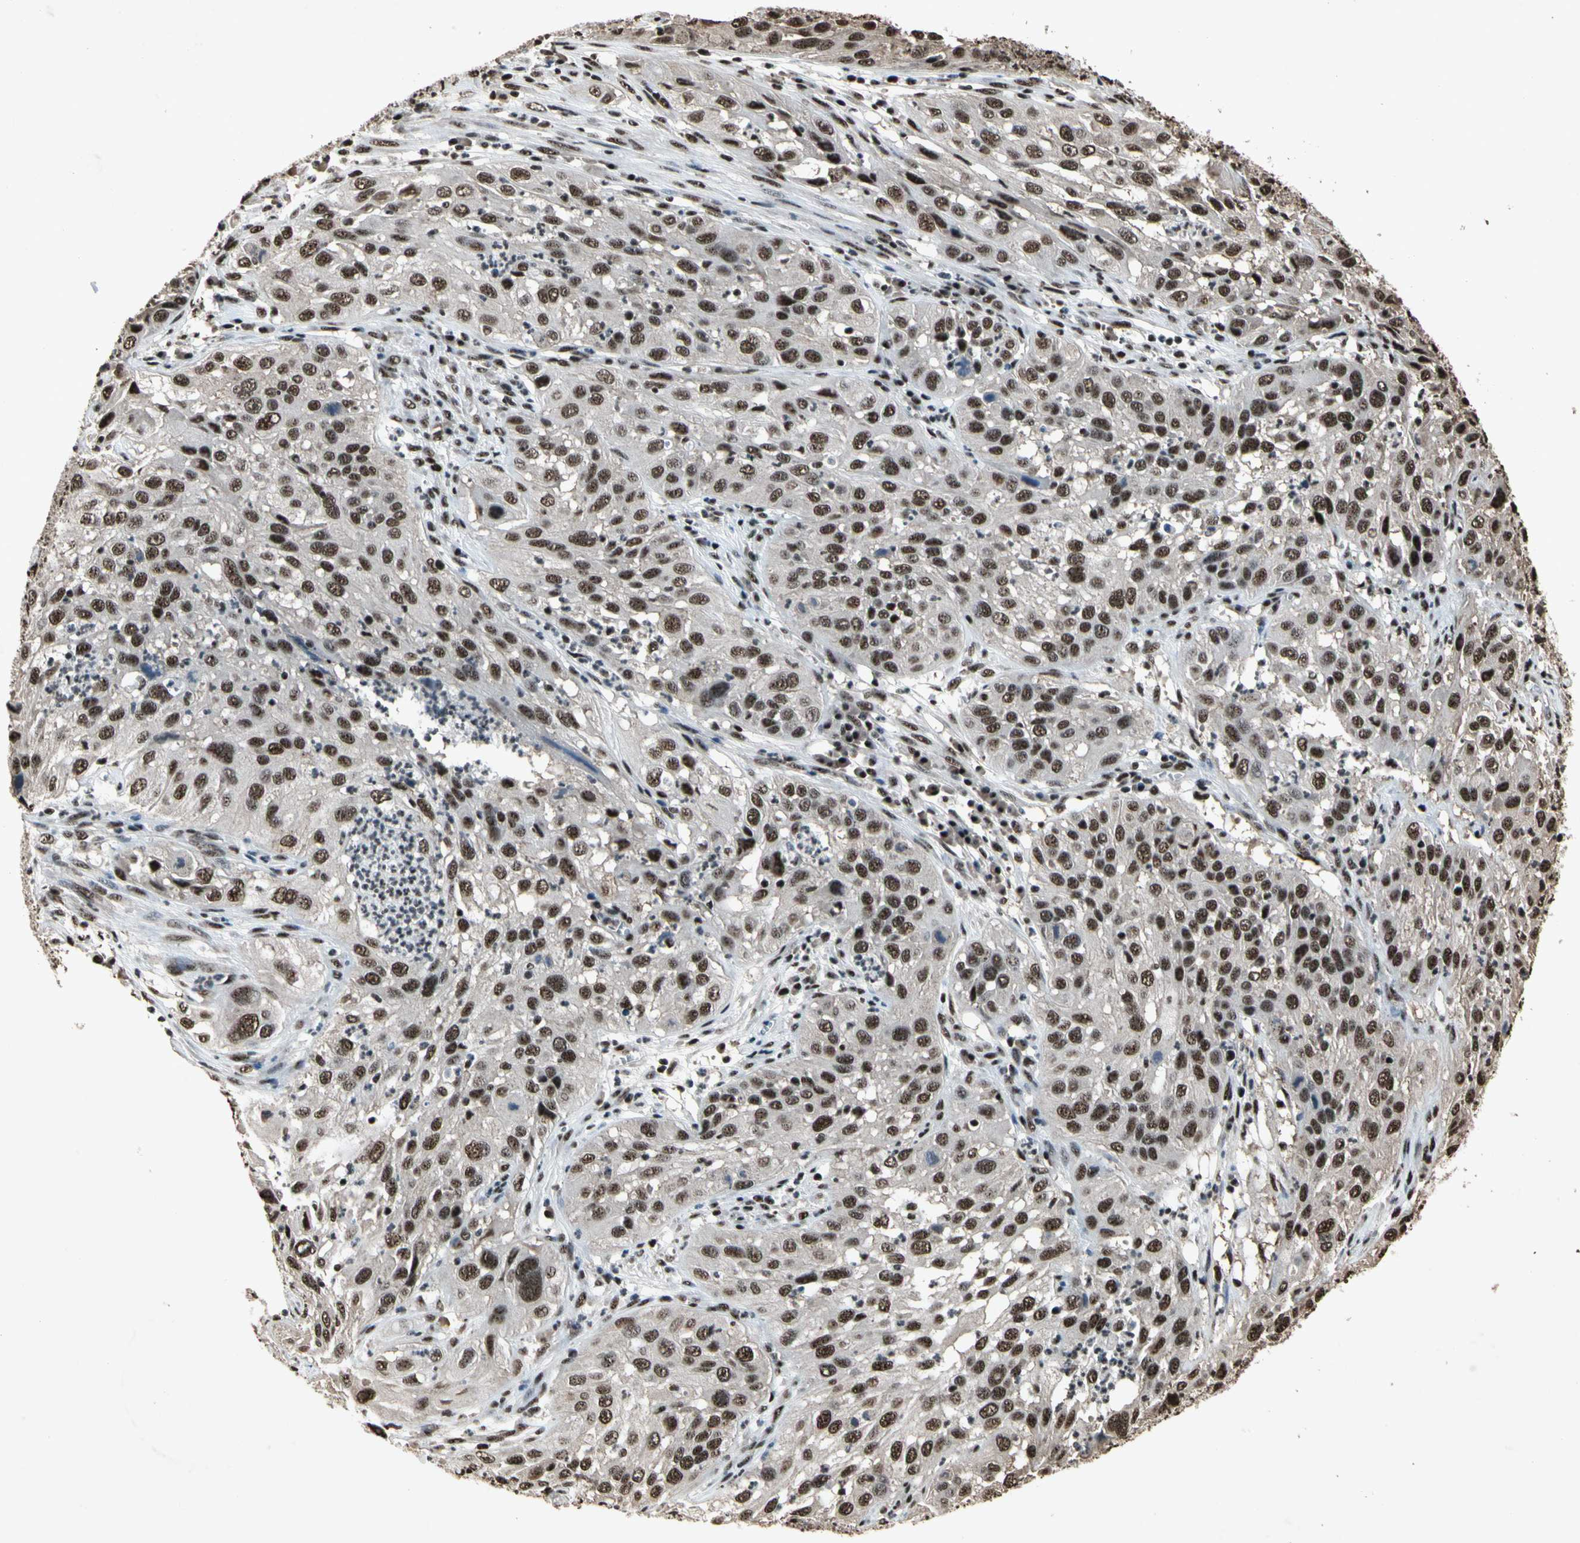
{"staining": {"intensity": "strong", "quantity": ">75%", "location": "nuclear"}, "tissue": "cervical cancer", "cell_type": "Tumor cells", "image_type": "cancer", "snomed": [{"axis": "morphology", "description": "Squamous cell carcinoma, NOS"}, {"axis": "topography", "description": "Cervix"}], "caption": "Squamous cell carcinoma (cervical) was stained to show a protein in brown. There is high levels of strong nuclear expression in approximately >75% of tumor cells. (IHC, brightfield microscopy, high magnification).", "gene": "TBX2", "patient": {"sex": "female", "age": 32}}